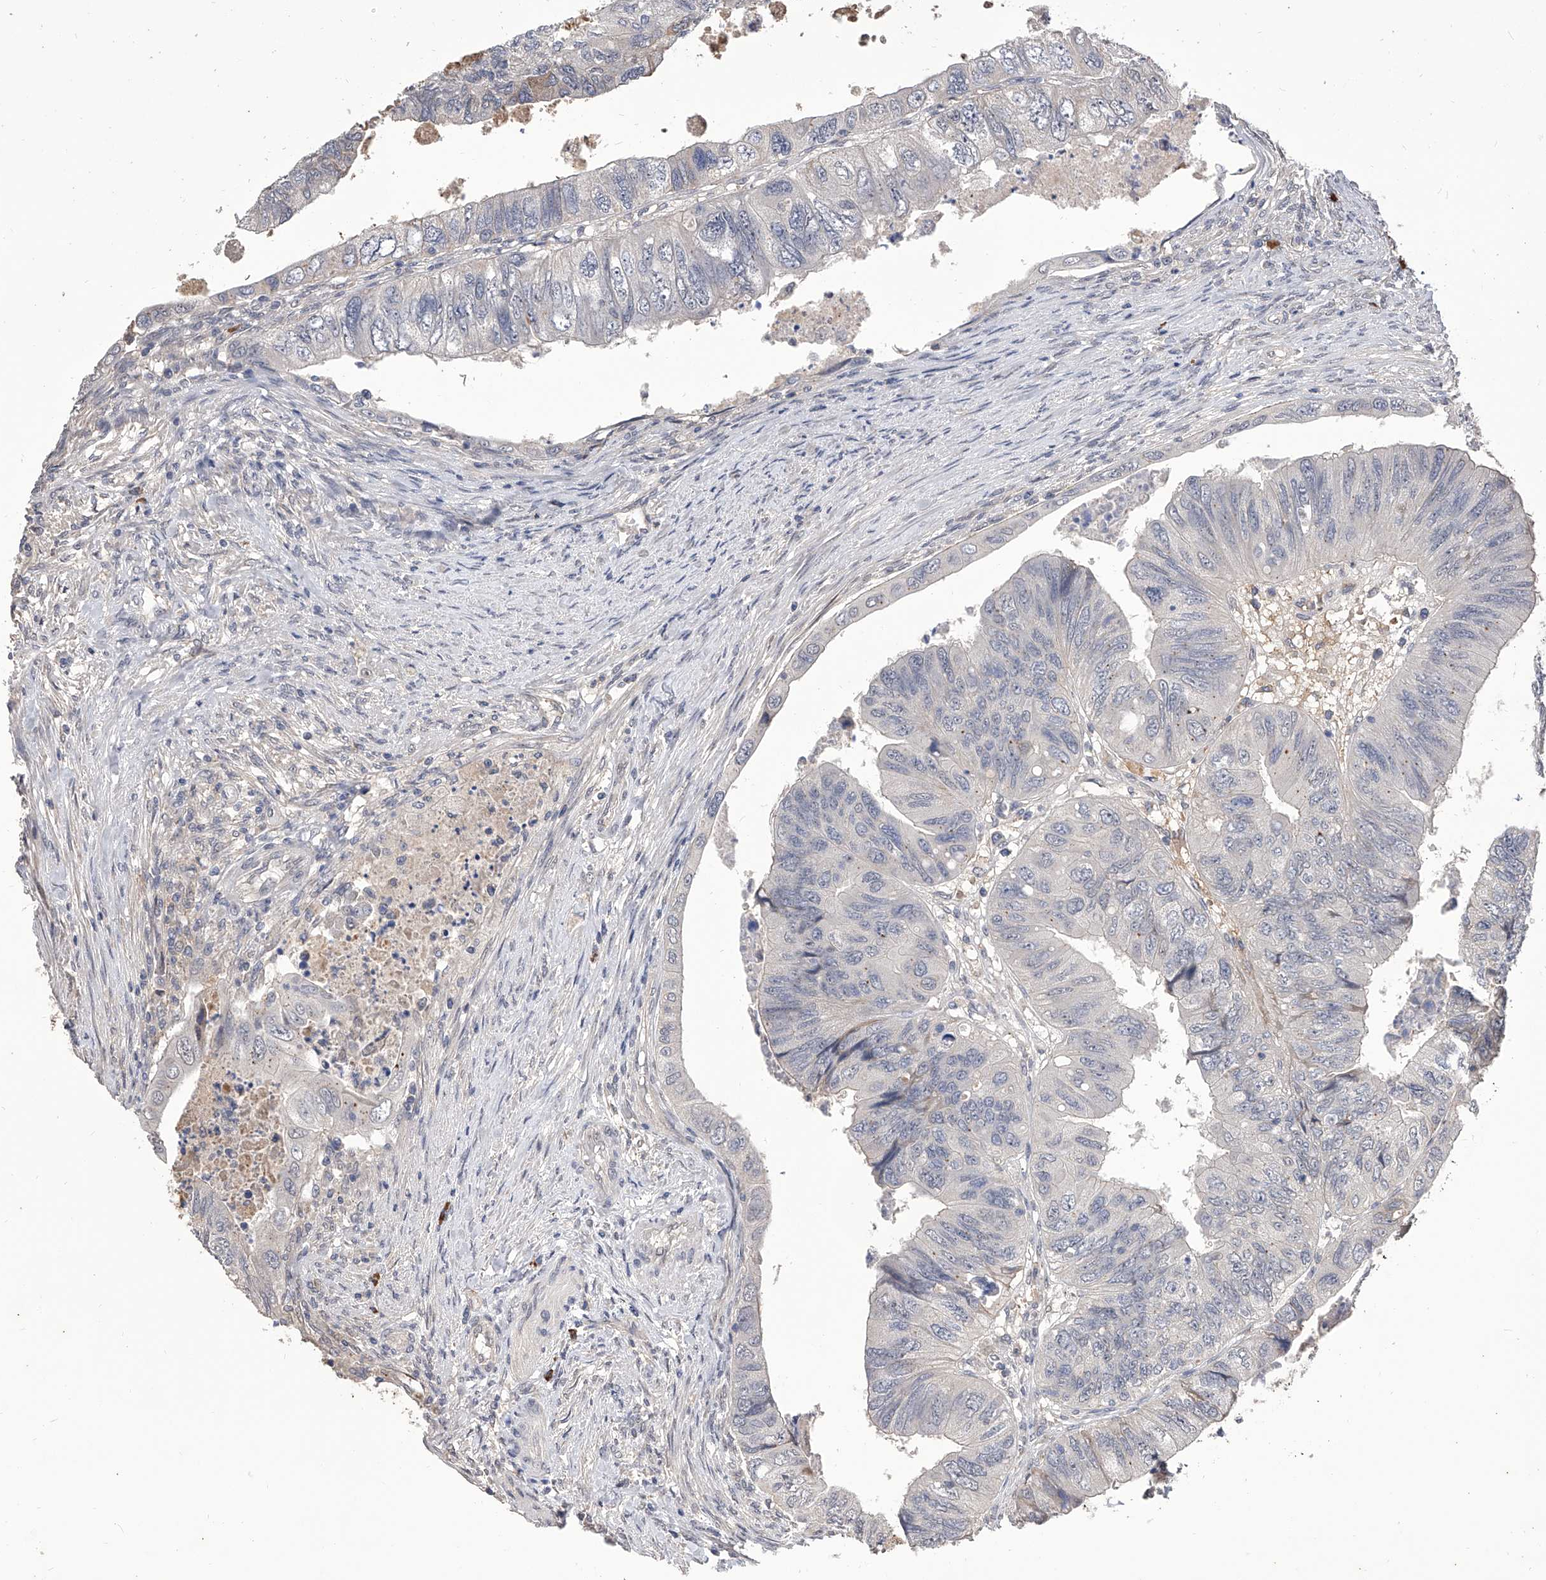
{"staining": {"intensity": "negative", "quantity": "none", "location": "none"}, "tissue": "colorectal cancer", "cell_type": "Tumor cells", "image_type": "cancer", "snomed": [{"axis": "morphology", "description": "Adenocarcinoma, NOS"}, {"axis": "topography", "description": "Rectum"}], "caption": "This micrograph is of colorectal adenocarcinoma stained with immunohistochemistry (IHC) to label a protein in brown with the nuclei are counter-stained blue. There is no staining in tumor cells.", "gene": "CFAP410", "patient": {"sex": "male", "age": 63}}